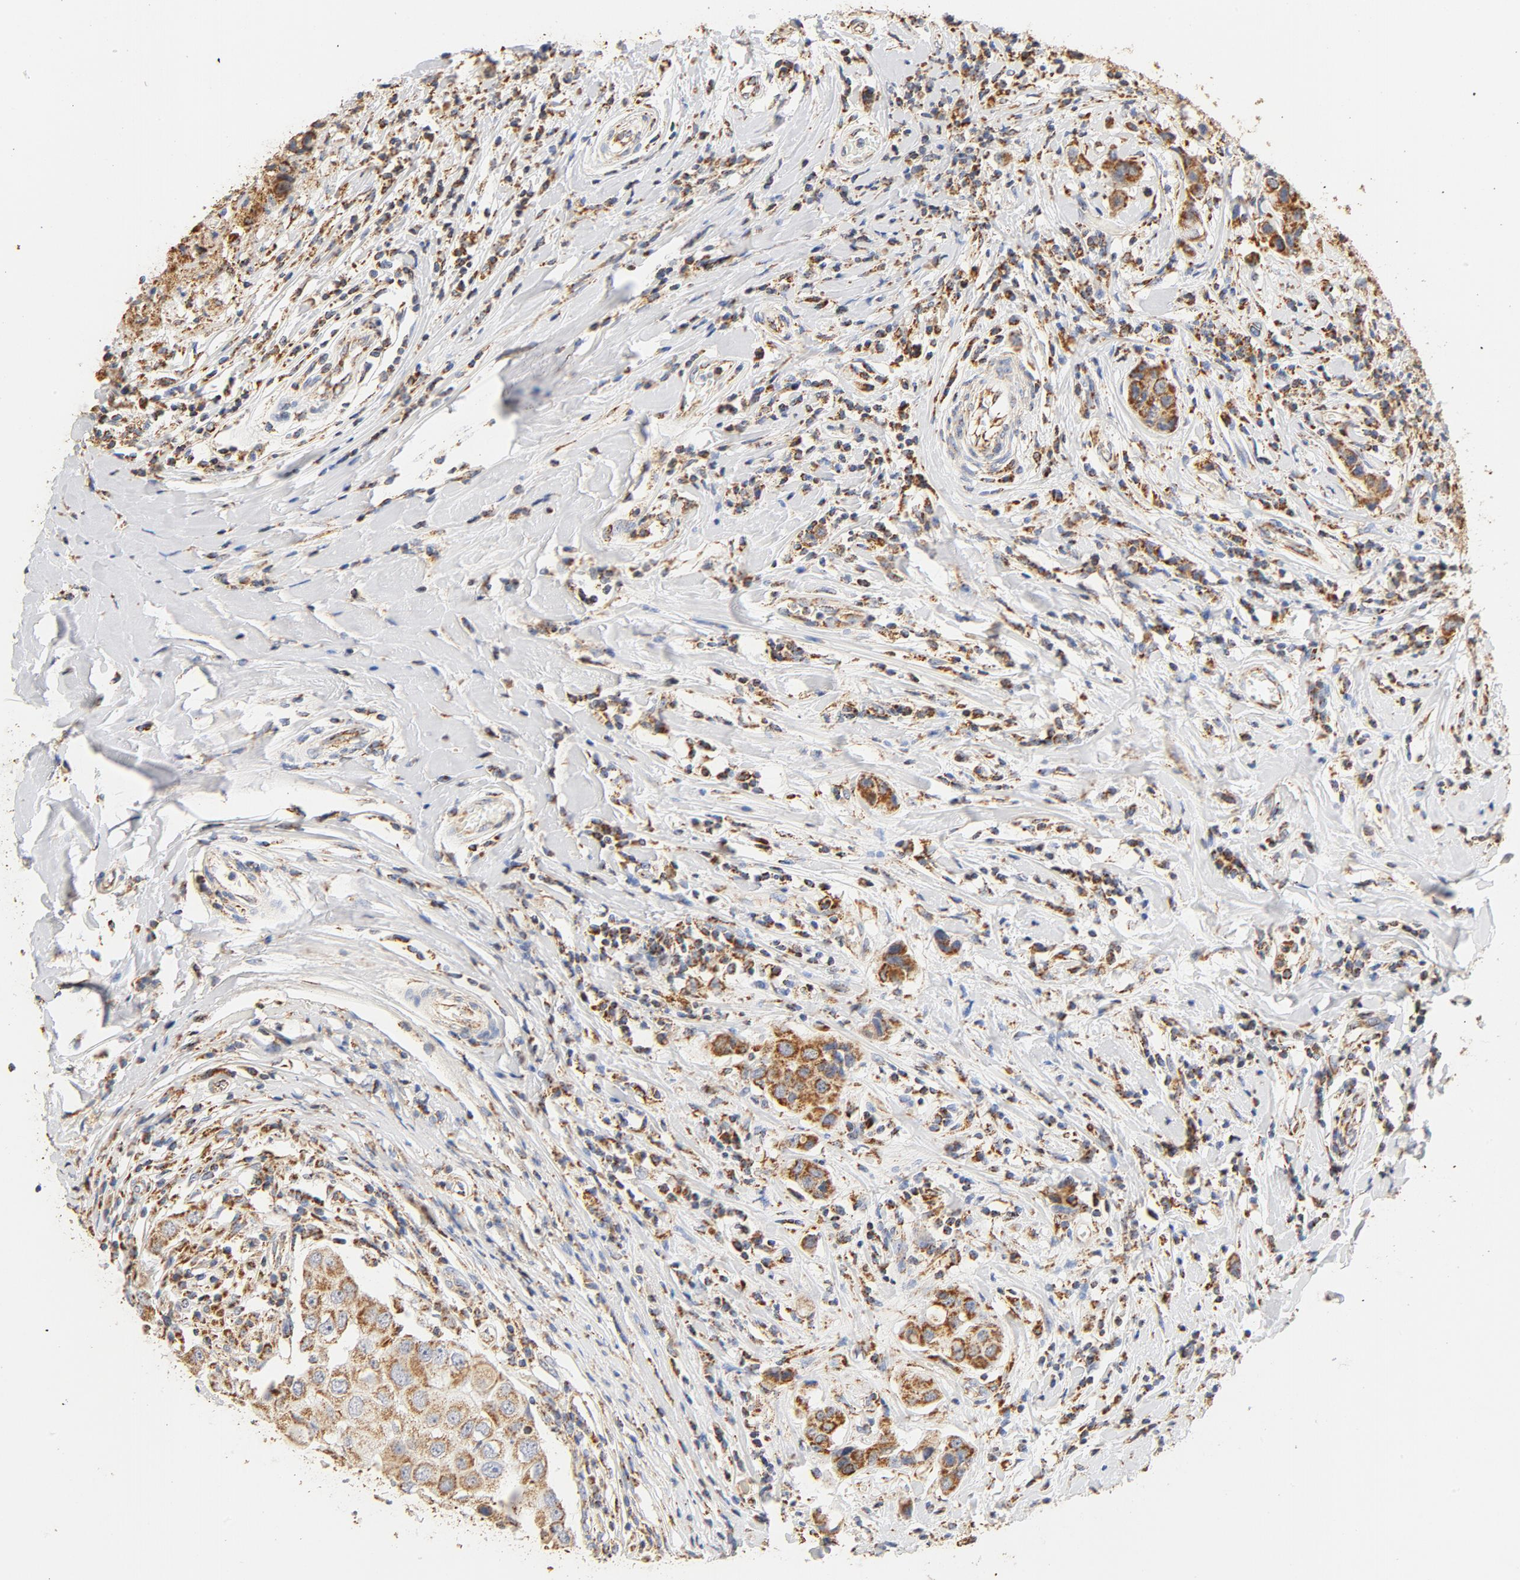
{"staining": {"intensity": "moderate", "quantity": ">75%", "location": "cytoplasmic/membranous"}, "tissue": "breast cancer", "cell_type": "Tumor cells", "image_type": "cancer", "snomed": [{"axis": "morphology", "description": "Duct carcinoma"}, {"axis": "topography", "description": "Breast"}], "caption": "Immunohistochemical staining of breast cancer exhibits moderate cytoplasmic/membranous protein positivity in about >75% of tumor cells.", "gene": "COX4I1", "patient": {"sex": "female", "age": 27}}